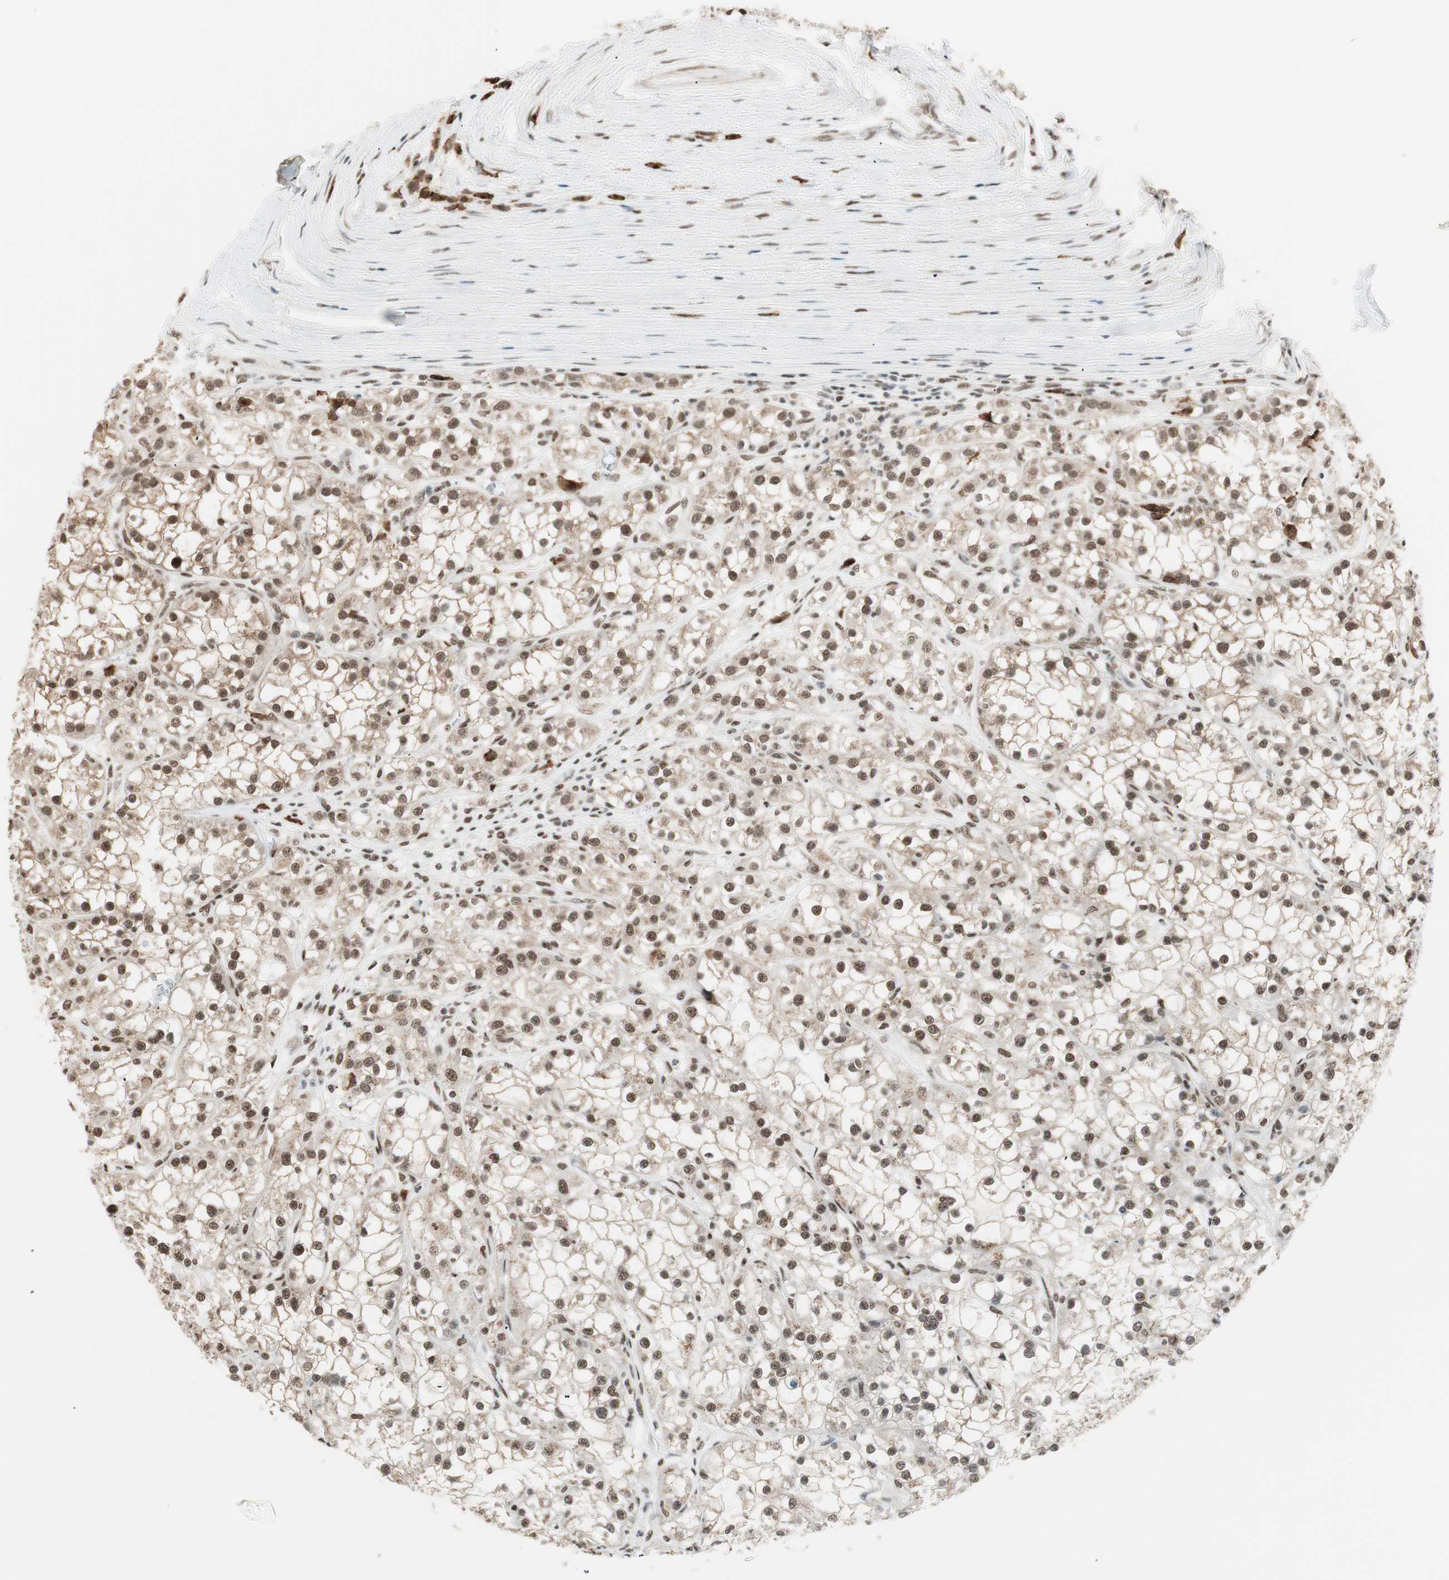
{"staining": {"intensity": "moderate", "quantity": ">75%", "location": "nuclear"}, "tissue": "renal cancer", "cell_type": "Tumor cells", "image_type": "cancer", "snomed": [{"axis": "morphology", "description": "Adenocarcinoma, NOS"}, {"axis": "topography", "description": "Kidney"}], "caption": "A photomicrograph of adenocarcinoma (renal) stained for a protein shows moderate nuclear brown staining in tumor cells. The staining was performed using DAB (3,3'-diaminobenzidine) to visualize the protein expression in brown, while the nuclei were stained in blue with hematoxylin (Magnification: 20x).", "gene": "SMARCE1", "patient": {"sex": "female", "age": 52}}